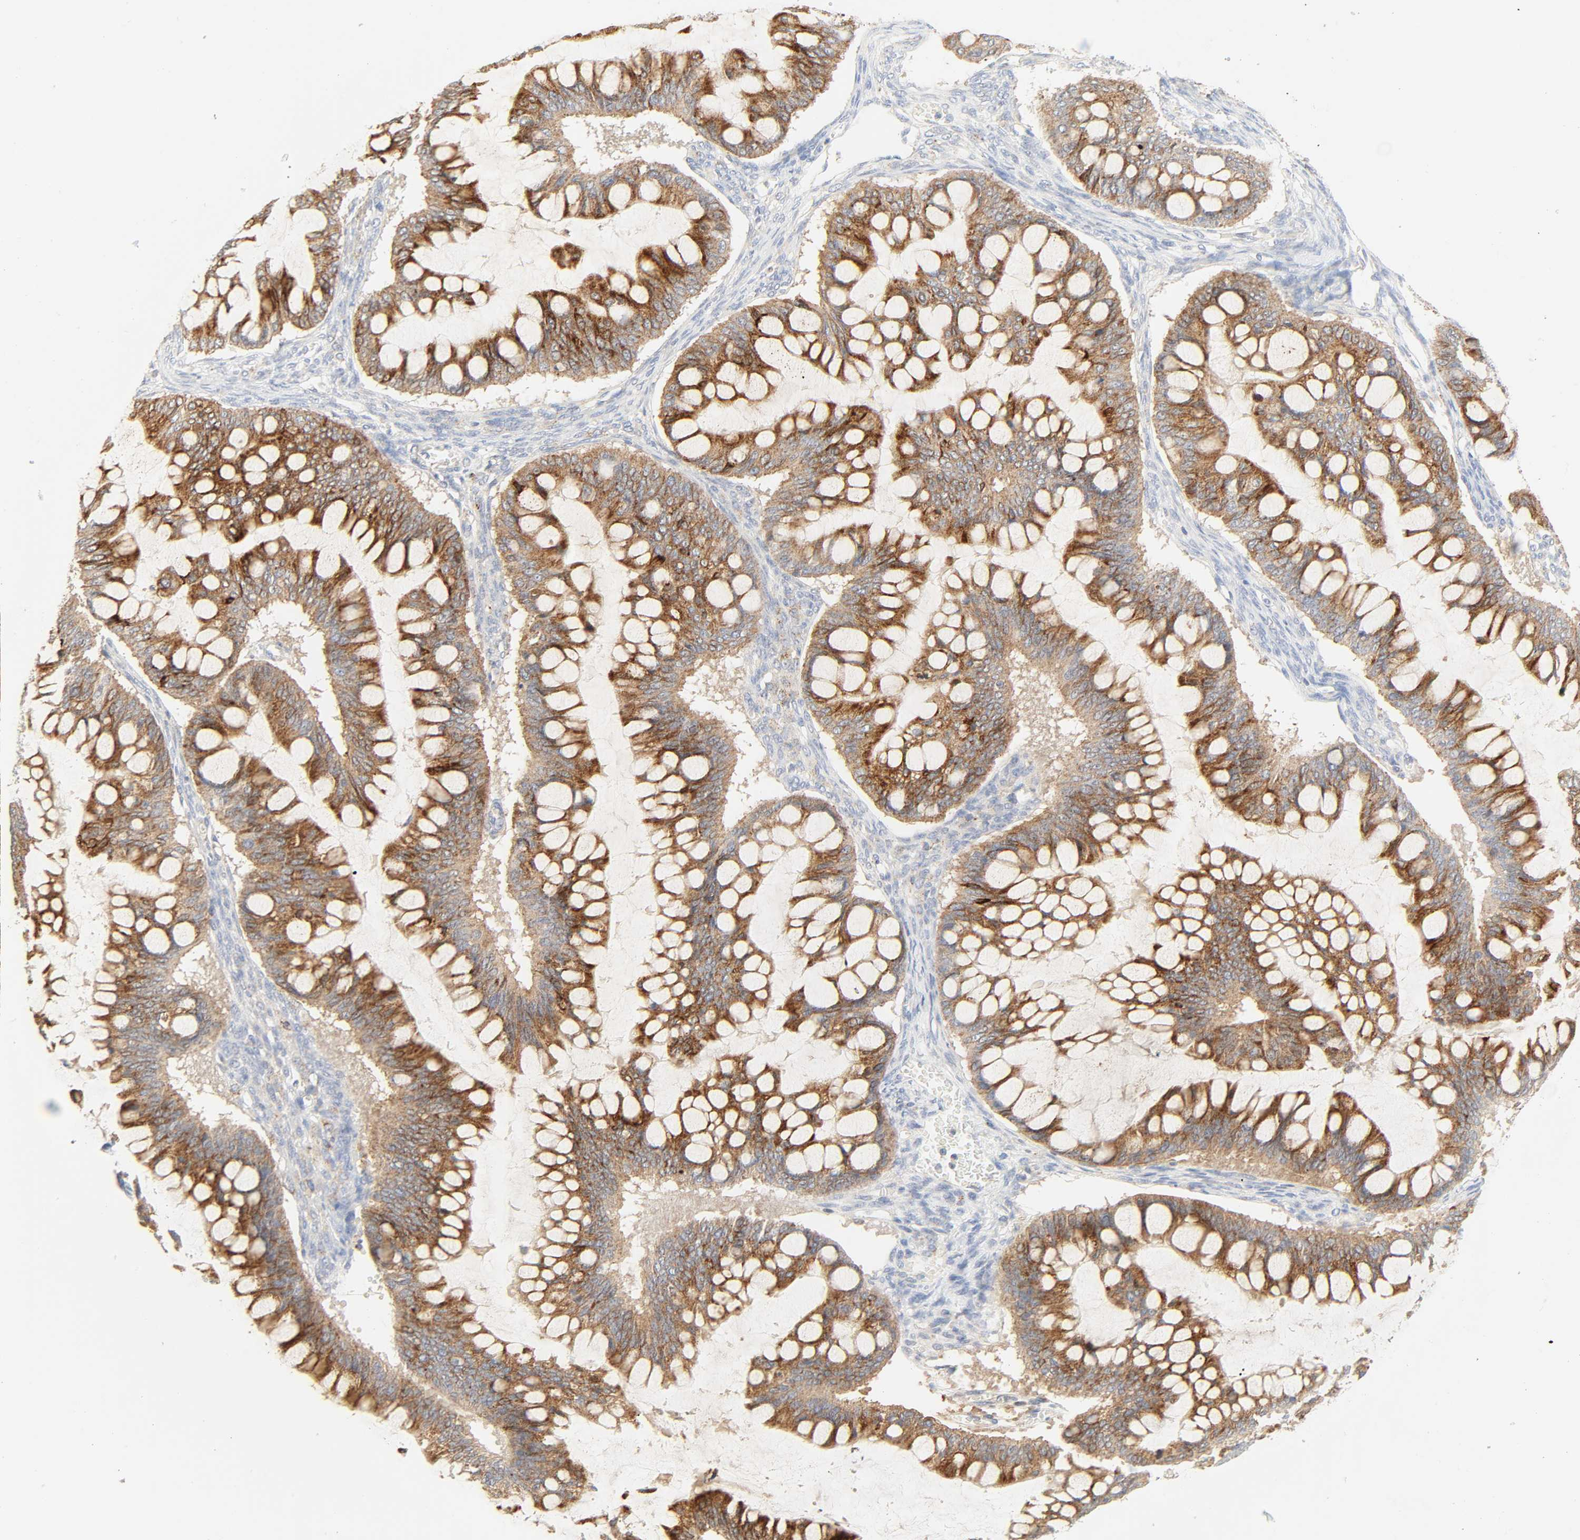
{"staining": {"intensity": "strong", "quantity": ">75%", "location": "cytoplasmic/membranous"}, "tissue": "ovarian cancer", "cell_type": "Tumor cells", "image_type": "cancer", "snomed": [{"axis": "morphology", "description": "Cystadenocarcinoma, mucinous, NOS"}, {"axis": "topography", "description": "Ovary"}], "caption": "IHC staining of ovarian cancer, which demonstrates high levels of strong cytoplasmic/membranous expression in about >75% of tumor cells indicating strong cytoplasmic/membranous protein positivity. The staining was performed using DAB (brown) for protein detection and nuclei were counterstained in hematoxylin (blue).", "gene": "CAMK2A", "patient": {"sex": "female", "age": 73}}